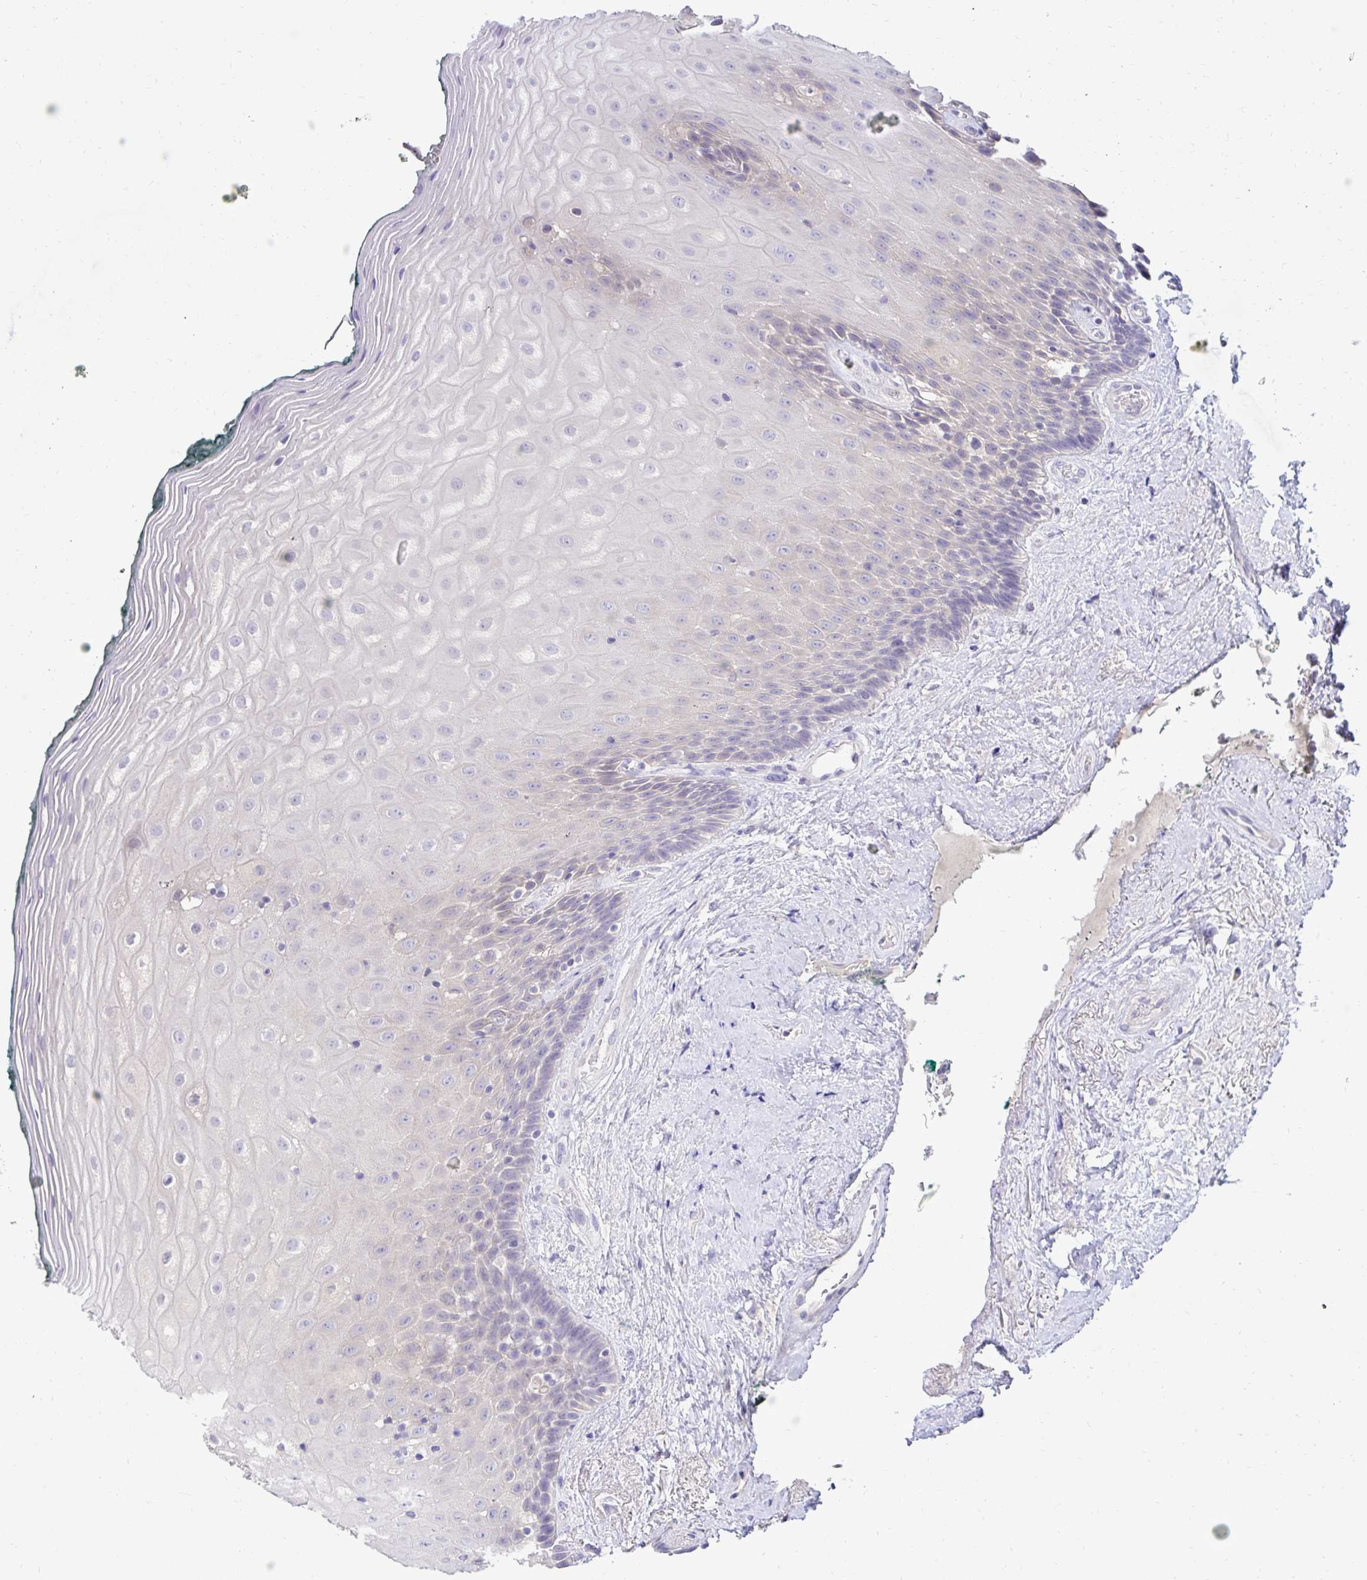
{"staining": {"intensity": "negative", "quantity": "none", "location": "none"}, "tissue": "oral mucosa", "cell_type": "Squamous epithelial cells", "image_type": "normal", "snomed": [{"axis": "morphology", "description": "Normal tissue, NOS"}, {"axis": "morphology", "description": "Squamous cell carcinoma, NOS"}, {"axis": "topography", "description": "Oral tissue"}, {"axis": "topography", "description": "Head-Neck"}], "caption": "An immunohistochemistry (IHC) histopathology image of unremarkable oral mucosa is shown. There is no staining in squamous epithelial cells of oral mucosa. (DAB (3,3'-diaminobenzidine) immunohistochemistry (IHC) visualized using brightfield microscopy, high magnification).", "gene": "TMCO5A", "patient": {"sex": "male", "age": 64}}